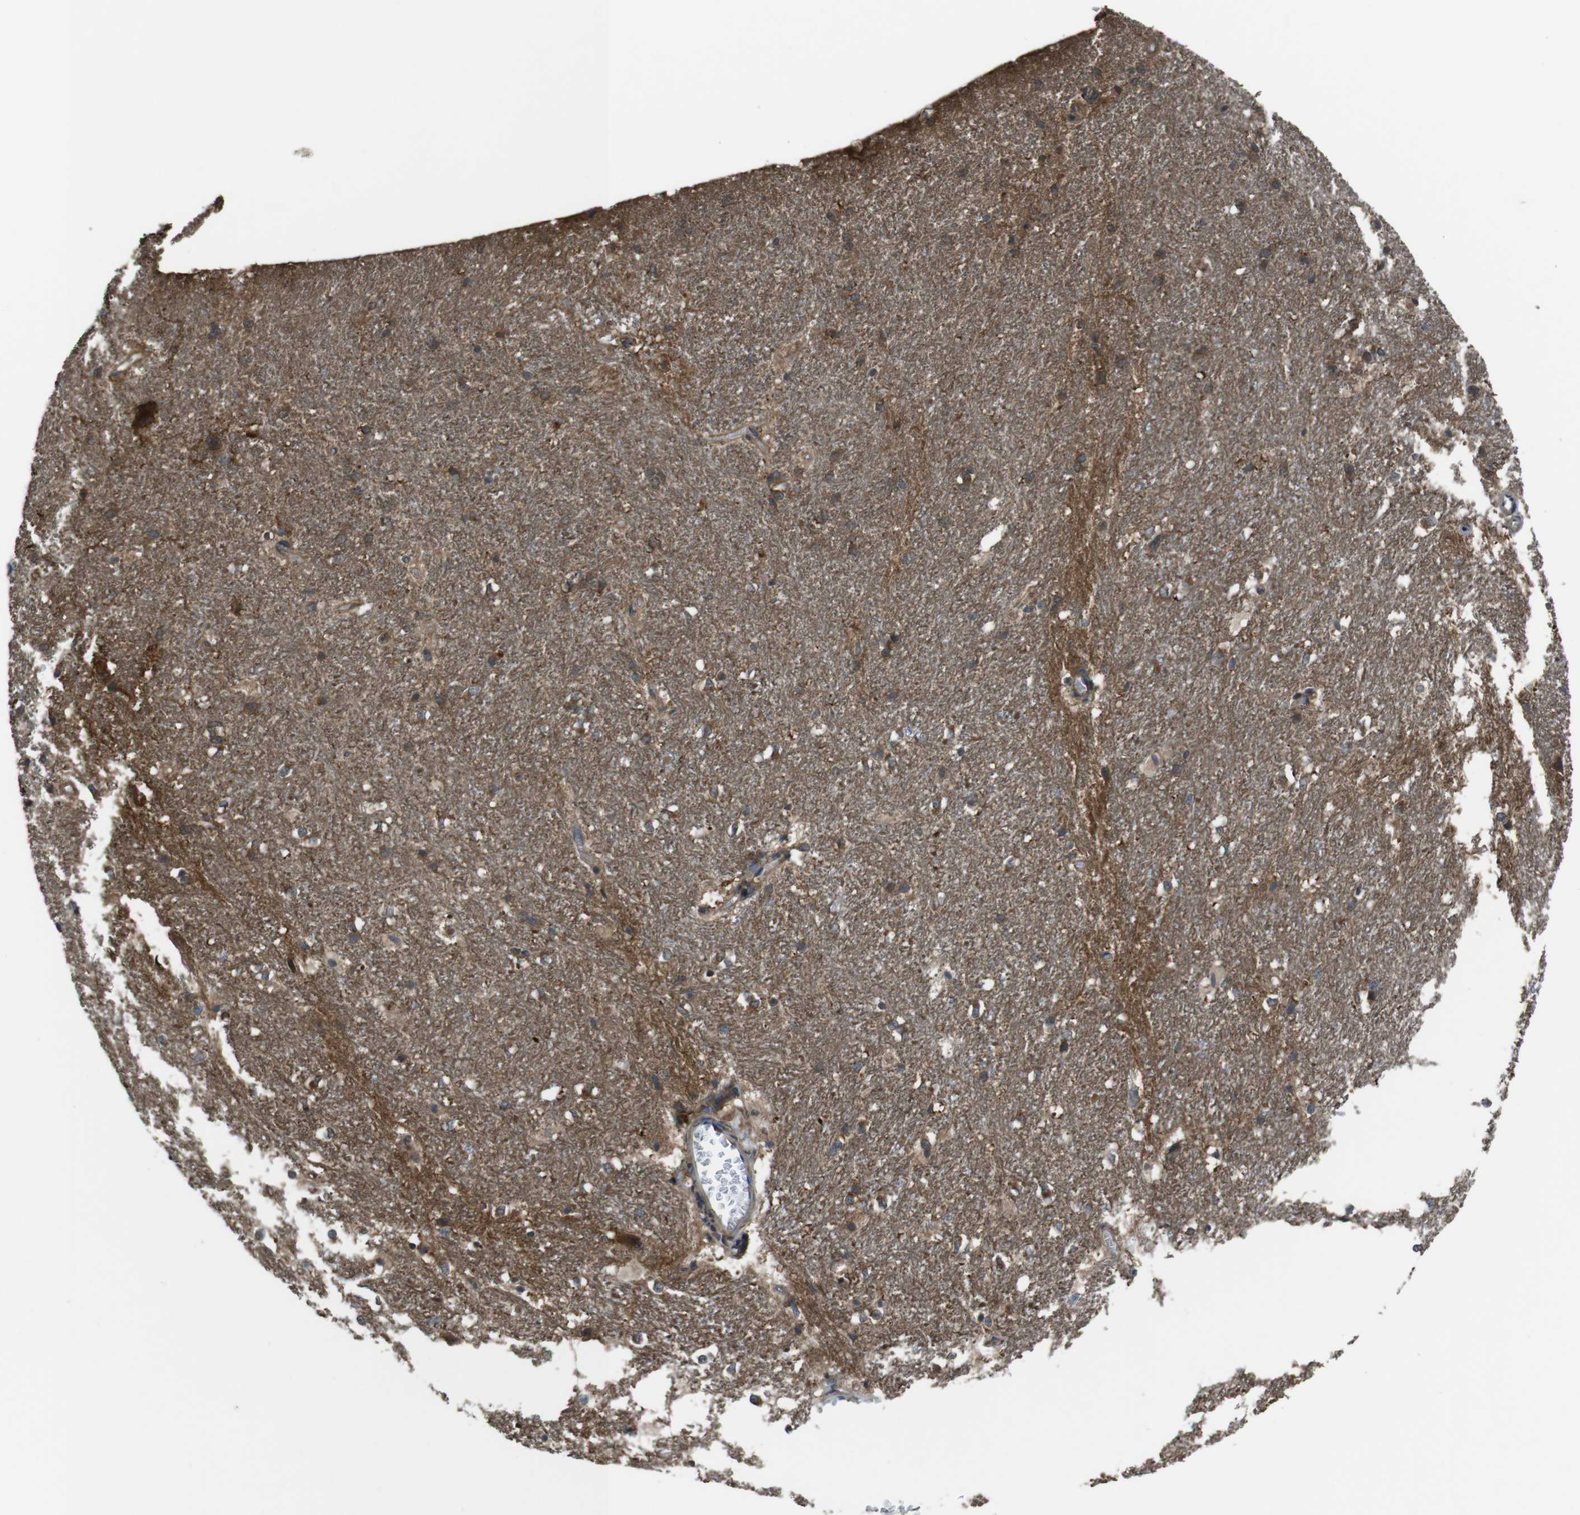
{"staining": {"intensity": "moderate", "quantity": "25%-75%", "location": "cytoplasmic/membranous"}, "tissue": "hippocampus", "cell_type": "Glial cells", "image_type": "normal", "snomed": [{"axis": "morphology", "description": "Normal tissue, NOS"}, {"axis": "topography", "description": "Hippocampus"}], "caption": "Protein expression by IHC shows moderate cytoplasmic/membranous positivity in approximately 25%-75% of glial cells in normal hippocampus. (IHC, brightfield microscopy, high magnification).", "gene": "SLC22A23", "patient": {"sex": "female", "age": 19}}